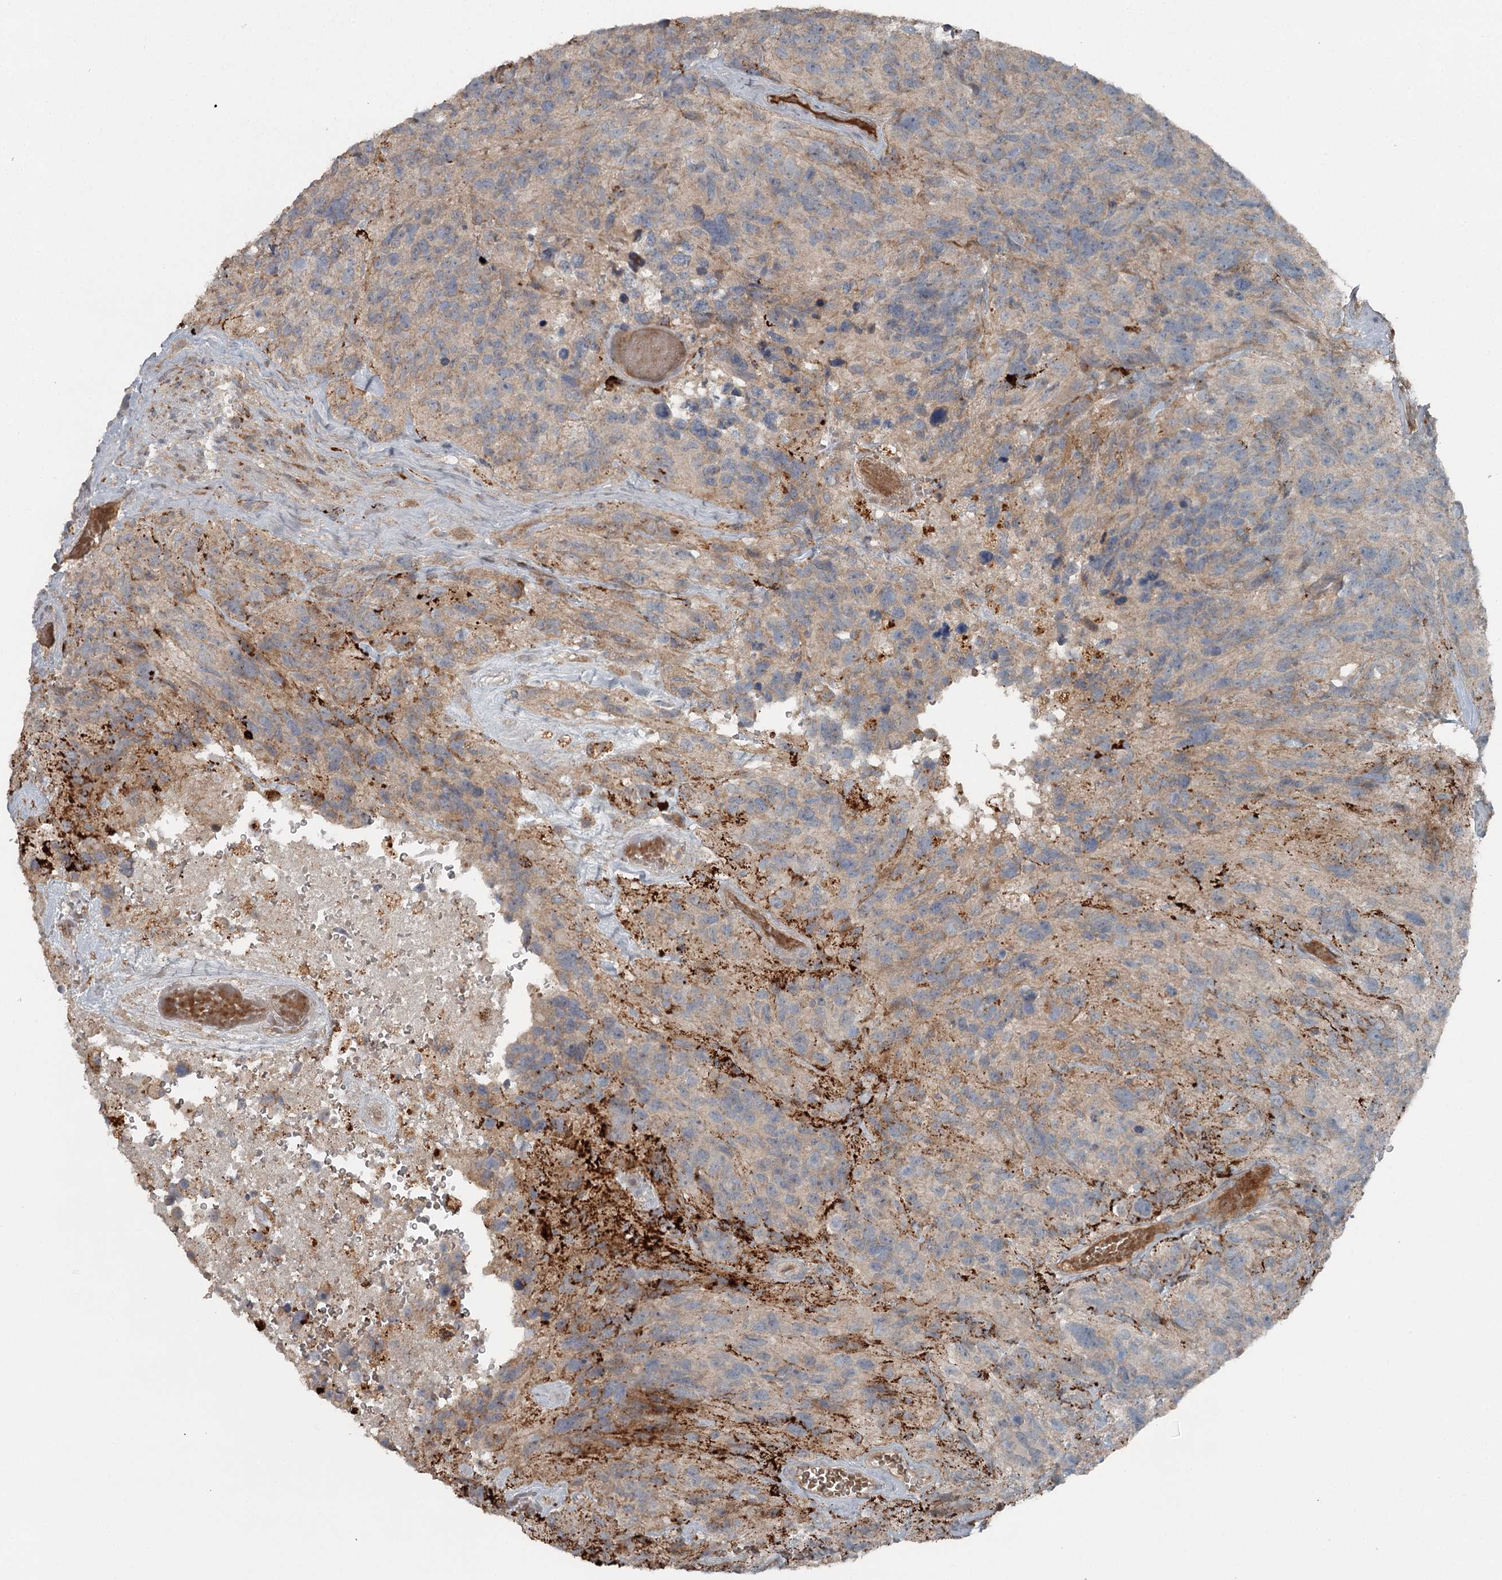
{"staining": {"intensity": "moderate", "quantity": "<25%", "location": "cytoplasmic/membranous"}, "tissue": "glioma", "cell_type": "Tumor cells", "image_type": "cancer", "snomed": [{"axis": "morphology", "description": "Glioma, malignant, High grade"}, {"axis": "topography", "description": "Brain"}], "caption": "Brown immunohistochemical staining in glioma reveals moderate cytoplasmic/membranous staining in about <25% of tumor cells.", "gene": "SLC39A8", "patient": {"sex": "male", "age": 69}}